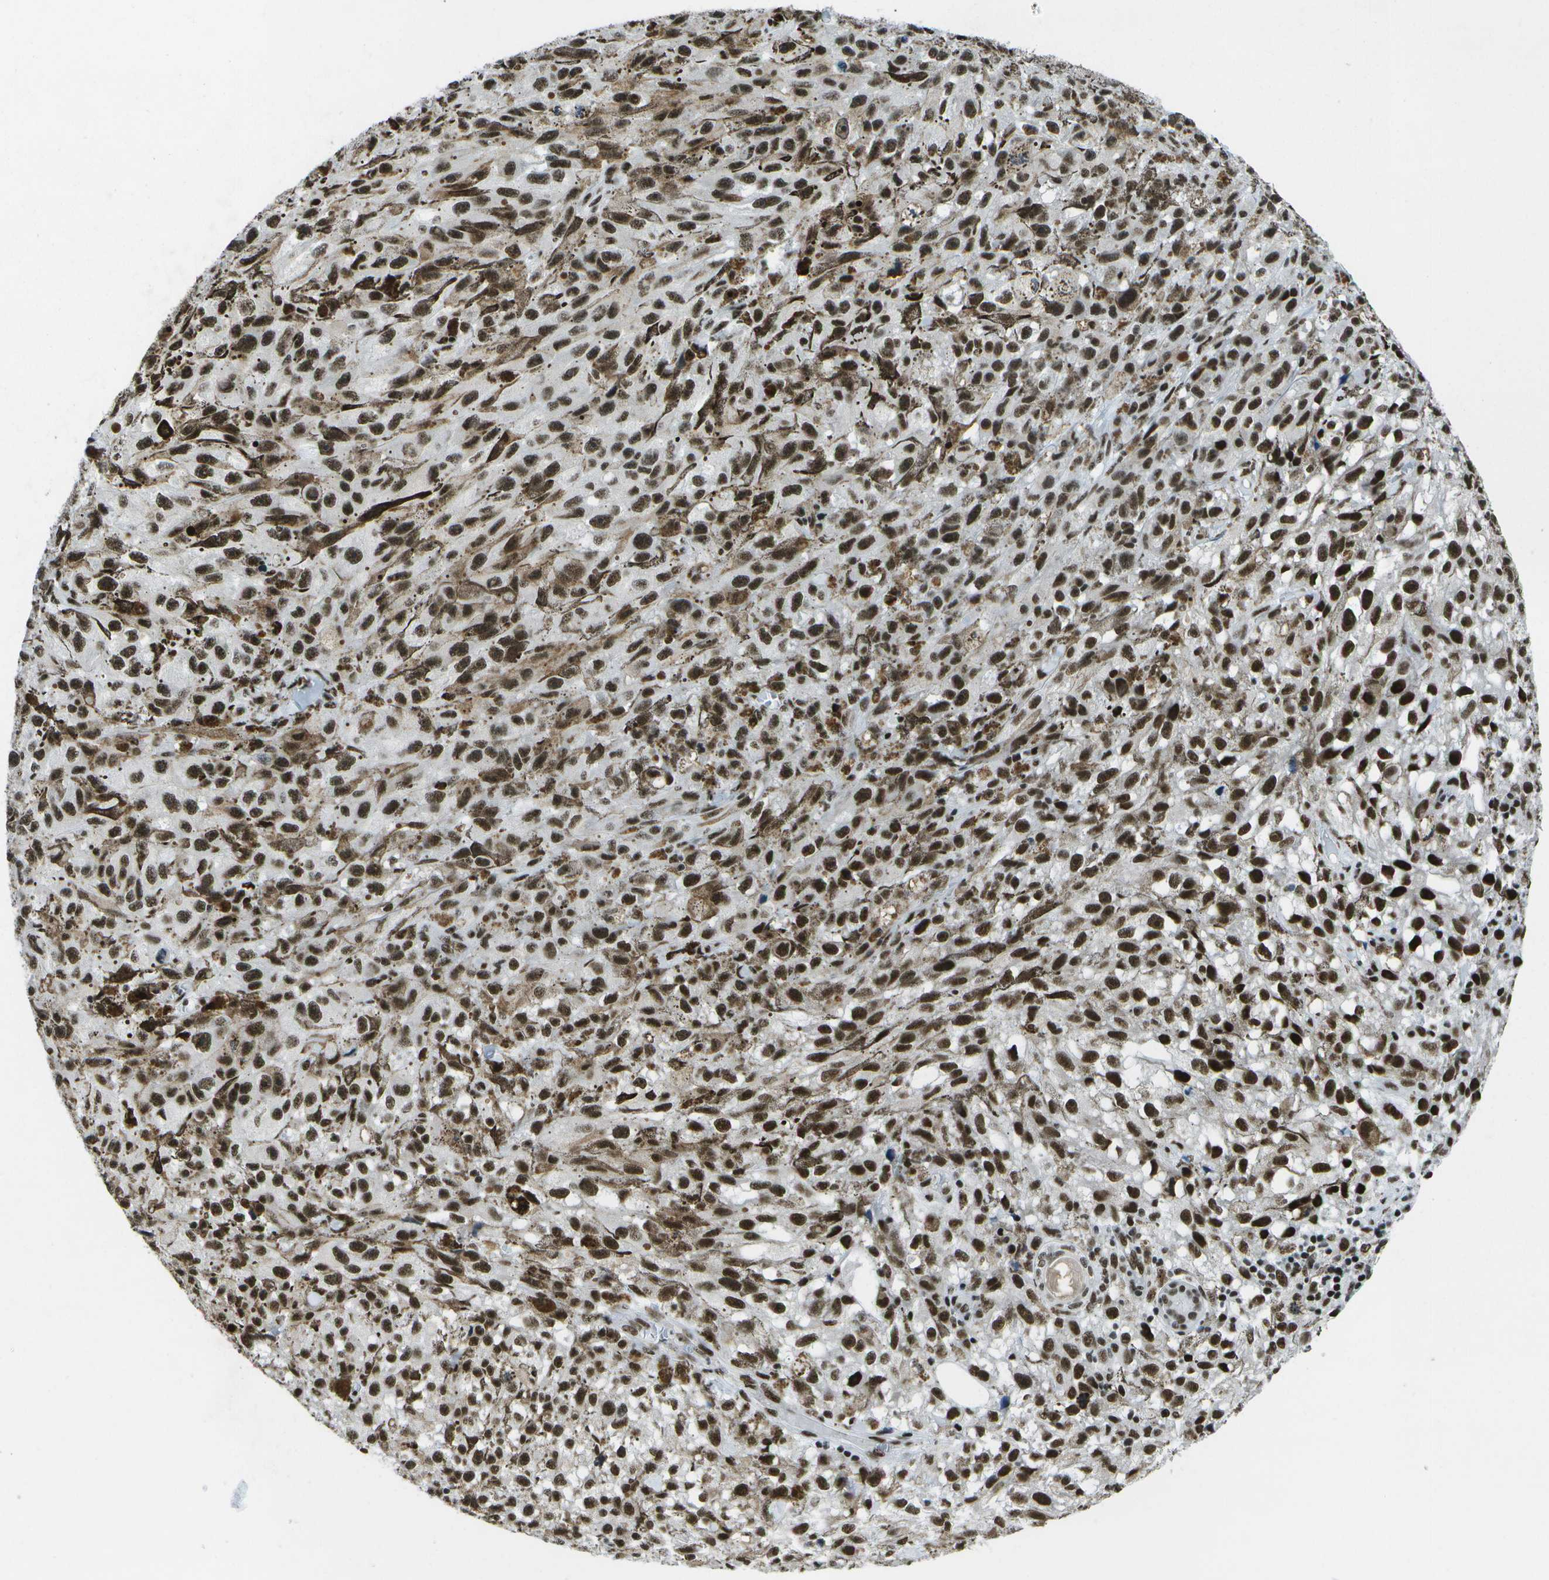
{"staining": {"intensity": "strong", "quantity": ">75%", "location": "nuclear"}, "tissue": "melanoma", "cell_type": "Tumor cells", "image_type": "cancer", "snomed": [{"axis": "morphology", "description": "Malignant melanoma, NOS"}, {"axis": "topography", "description": "Skin"}], "caption": "Malignant melanoma stained for a protein displays strong nuclear positivity in tumor cells. (DAB IHC with brightfield microscopy, high magnification).", "gene": "NSRP1", "patient": {"sex": "female", "age": 104}}